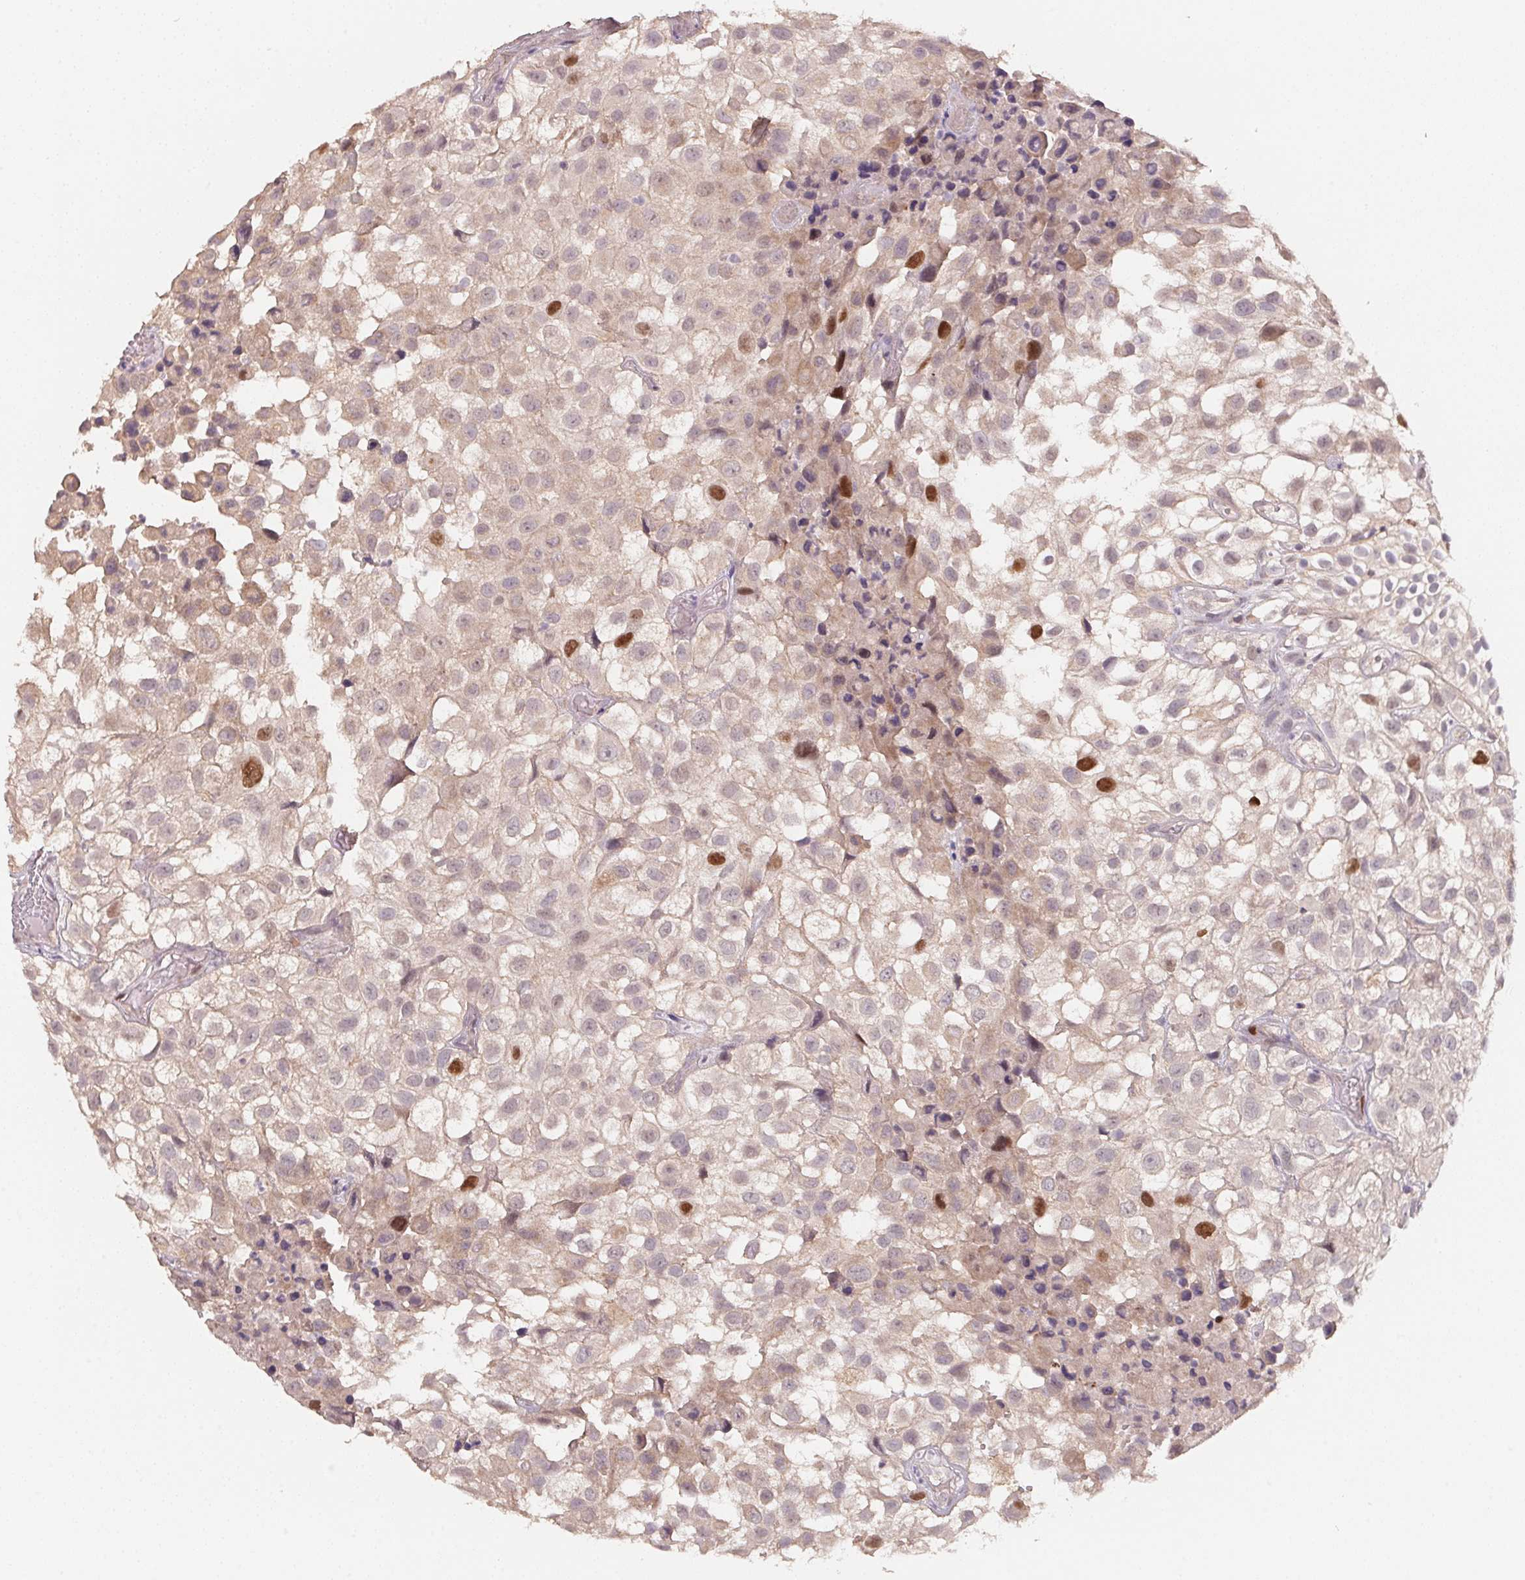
{"staining": {"intensity": "strong", "quantity": "<25%", "location": "nuclear"}, "tissue": "urothelial cancer", "cell_type": "Tumor cells", "image_type": "cancer", "snomed": [{"axis": "morphology", "description": "Urothelial carcinoma, High grade"}, {"axis": "topography", "description": "Urinary bladder"}], "caption": "Human urothelial carcinoma (high-grade) stained with a protein marker reveals strong staining in tumor cells.", "gene": "KIFC1", "patient": {"sex": "male", "age": 56}}